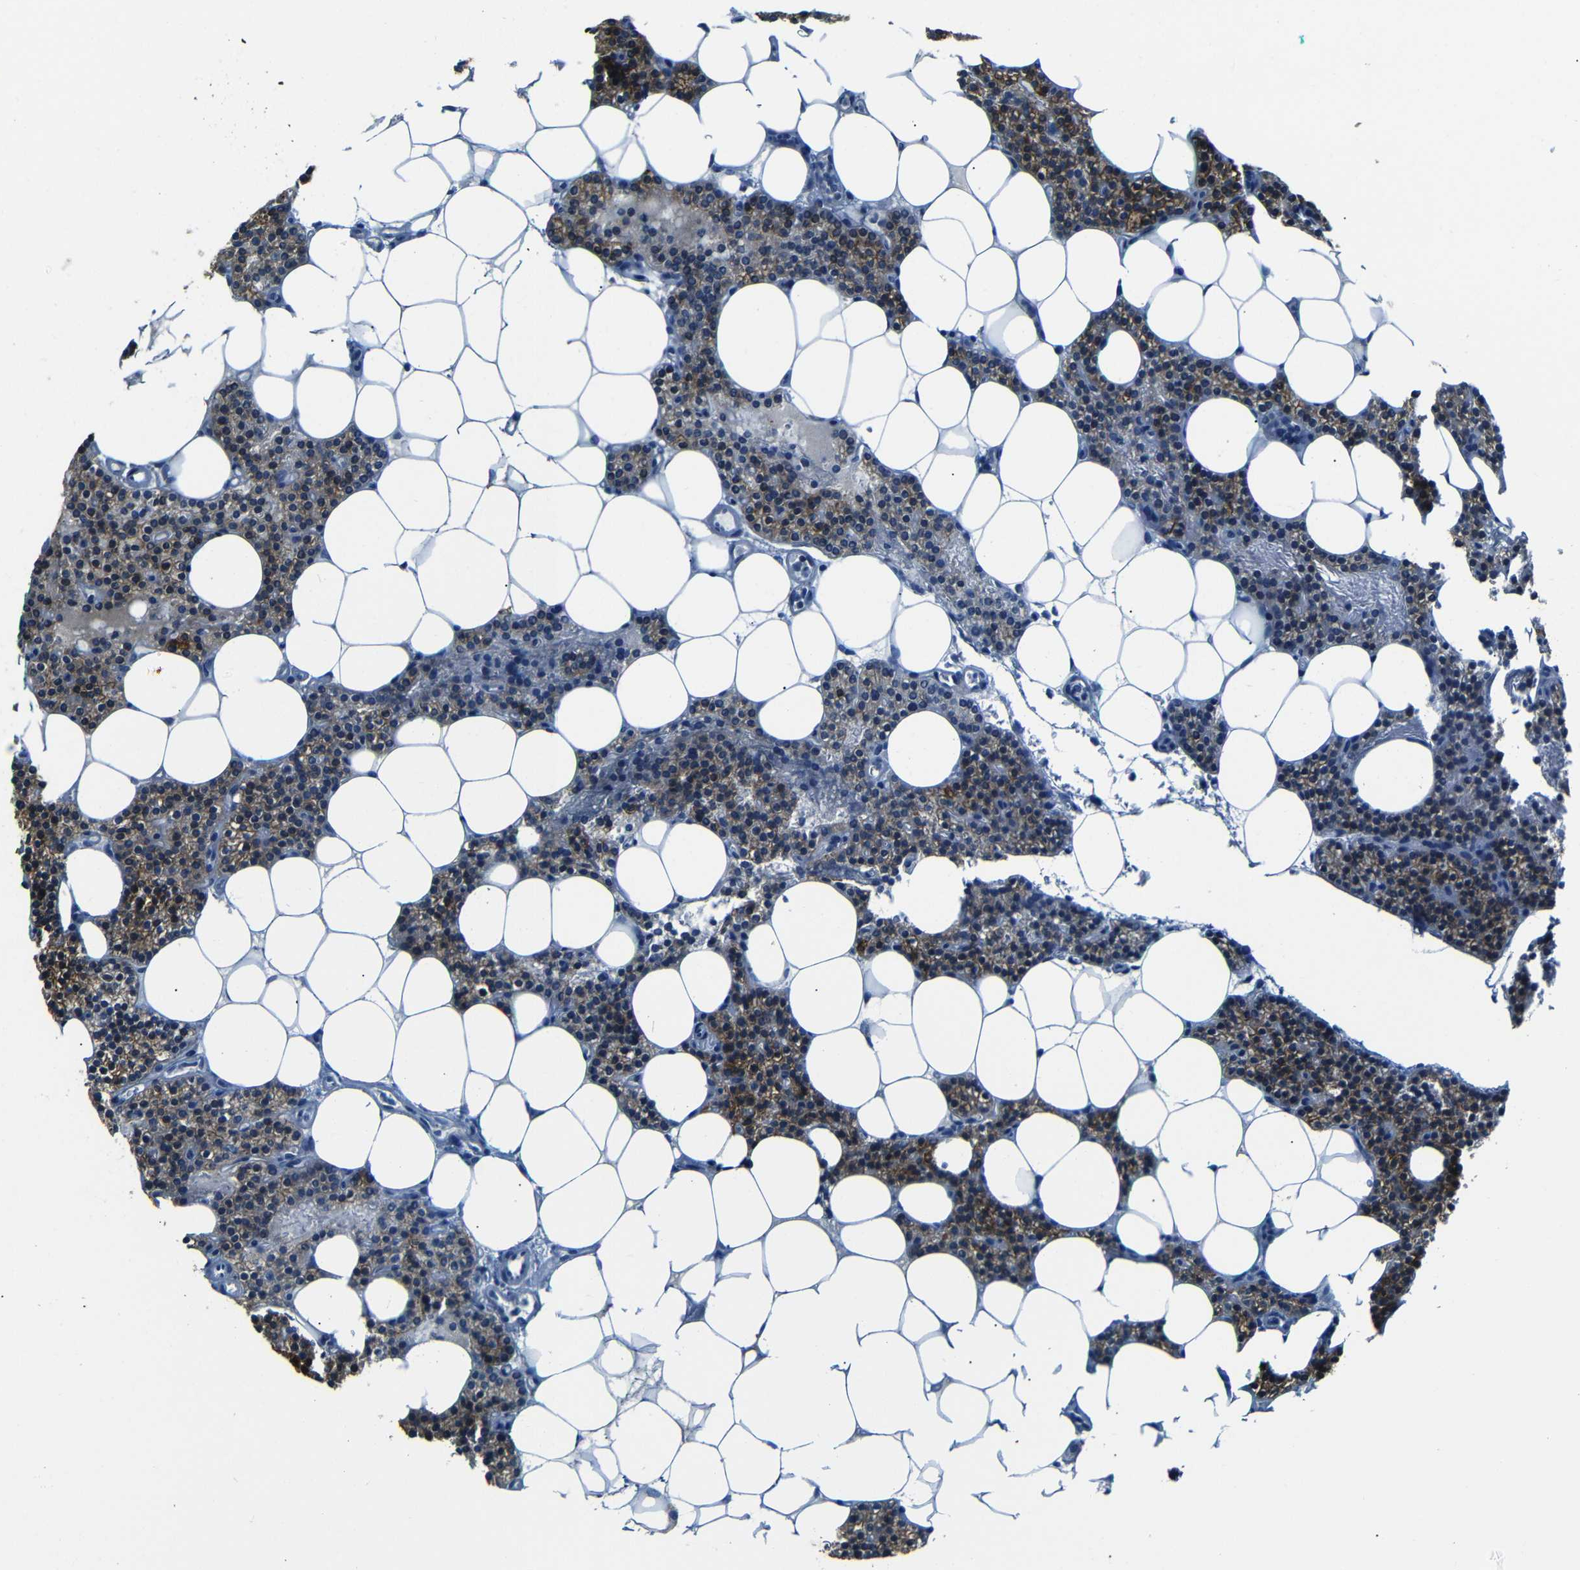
{"staining": {"intensity": "strong", "quantity": ">75%", "location": "cytoplasmic/membranous"}, "tissue": "parathyroid gland", "cell_type": "Glandular cells", "image_type": "normal", "snomed": [{"axis": "morphology", "description": "Normal tissue, NOS"}, {"axis": "morphology", "description": "Adenoma, NOS"}, {"axis": "topography", "description": "Parathyroid gland"}], "caption": "A photomicrograph of parathyroid gland stained for a protein exhibits strong cytoplasmic/membranous brown staining in glandular cells. (brown staining indicates protein expression, while blue staining denotes nuclei).", "gene": "ANK3", "patient": {"sex": "female", "age": 51}}